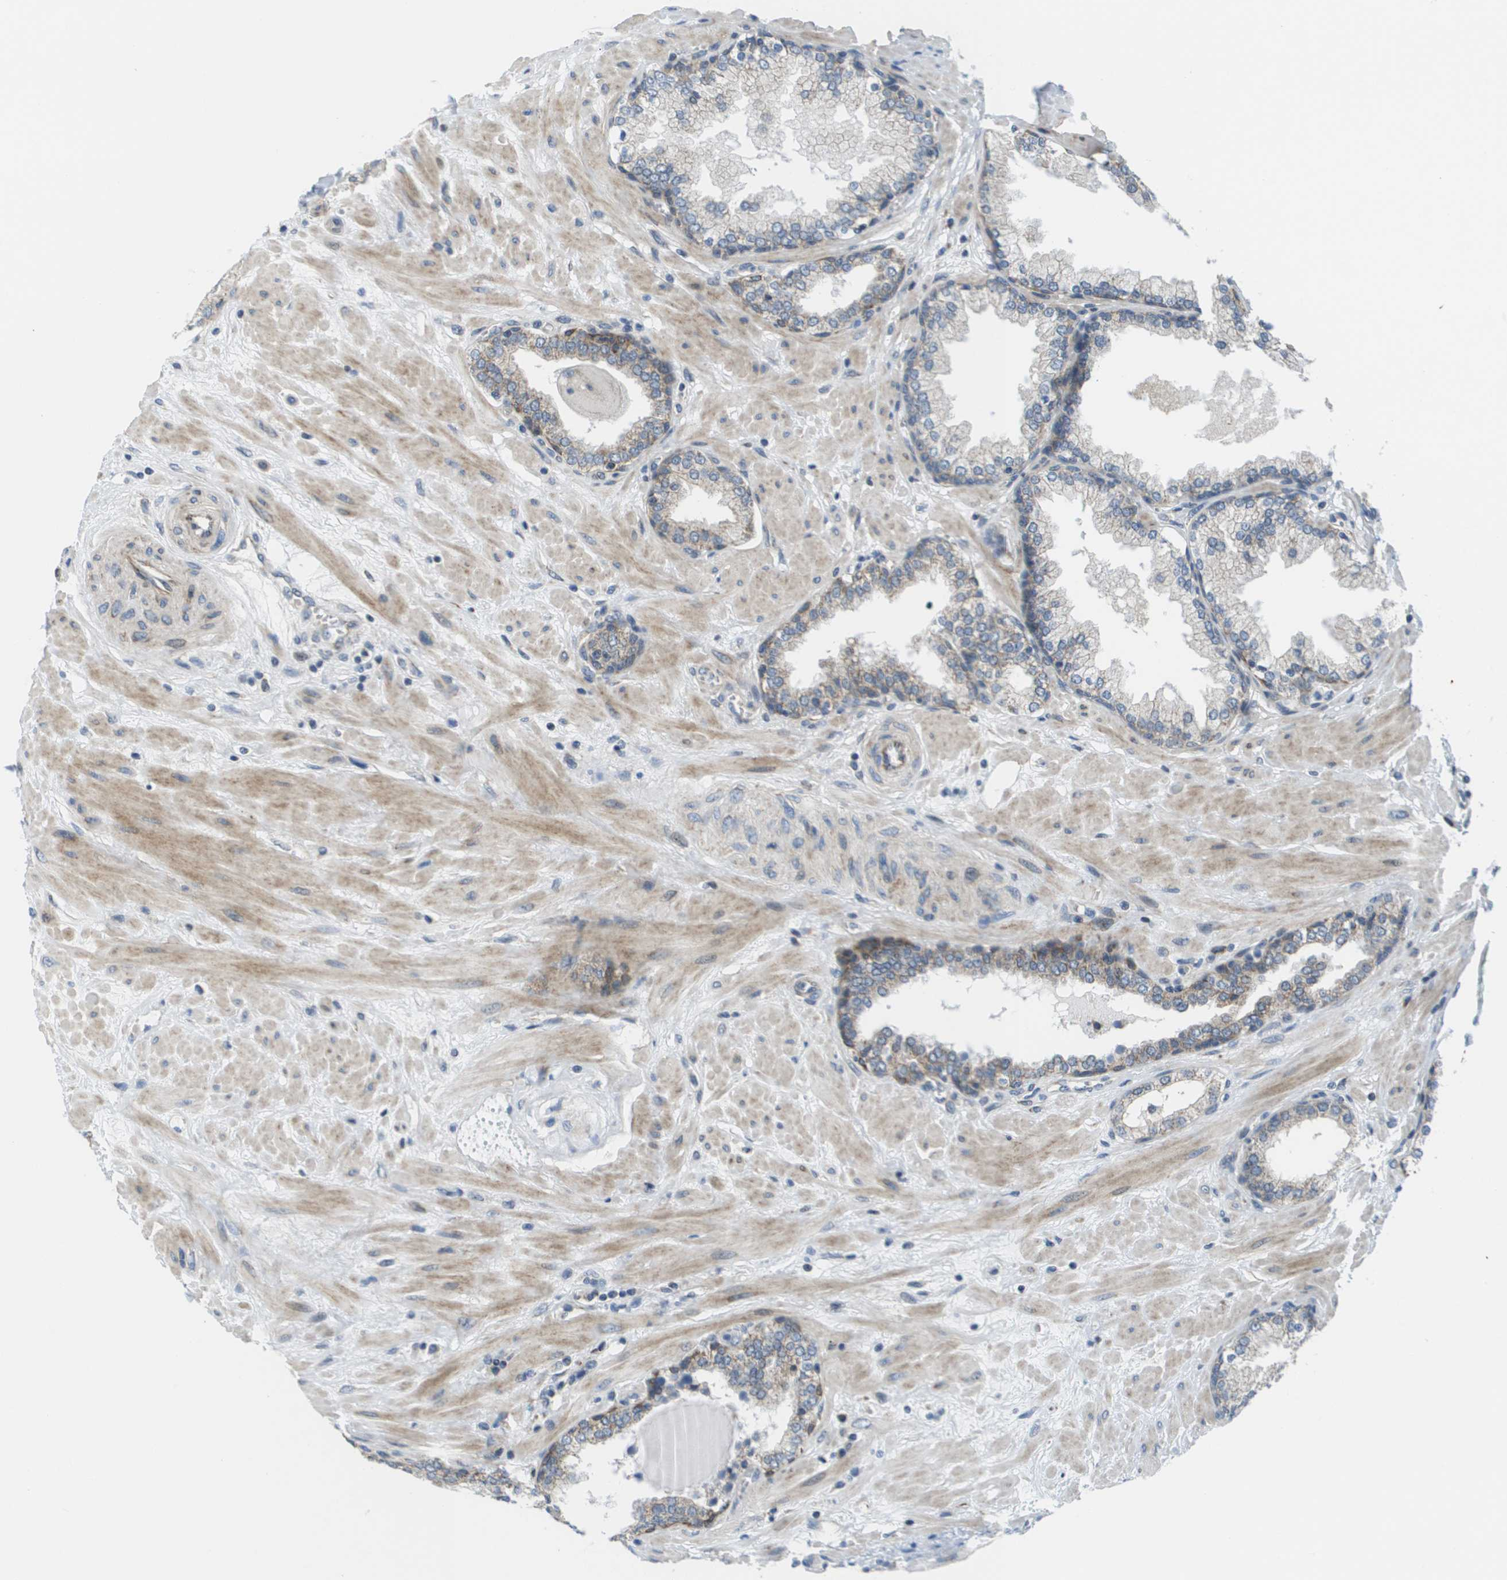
{"staining": {"intensity": "moderate", "quantity": "<25%", "location": "cytoplasmic/membranous"}, "tissue": "prostate", "cell_type": "Glandular cells", "image_type": "normal", "snomed": [{"axis": "morphology", "description": "Normal tissue, NOS"}, {"axis": "topography", "description": "Prostate"}], "caption": "Protein expression analysis of unremarkable human prostate reveals moderate cytoplasmic/membranous positivity in approximately <25% of glandular cells.", "gene": "KRT23", "patient": {"sex": "male", "age": 51}}